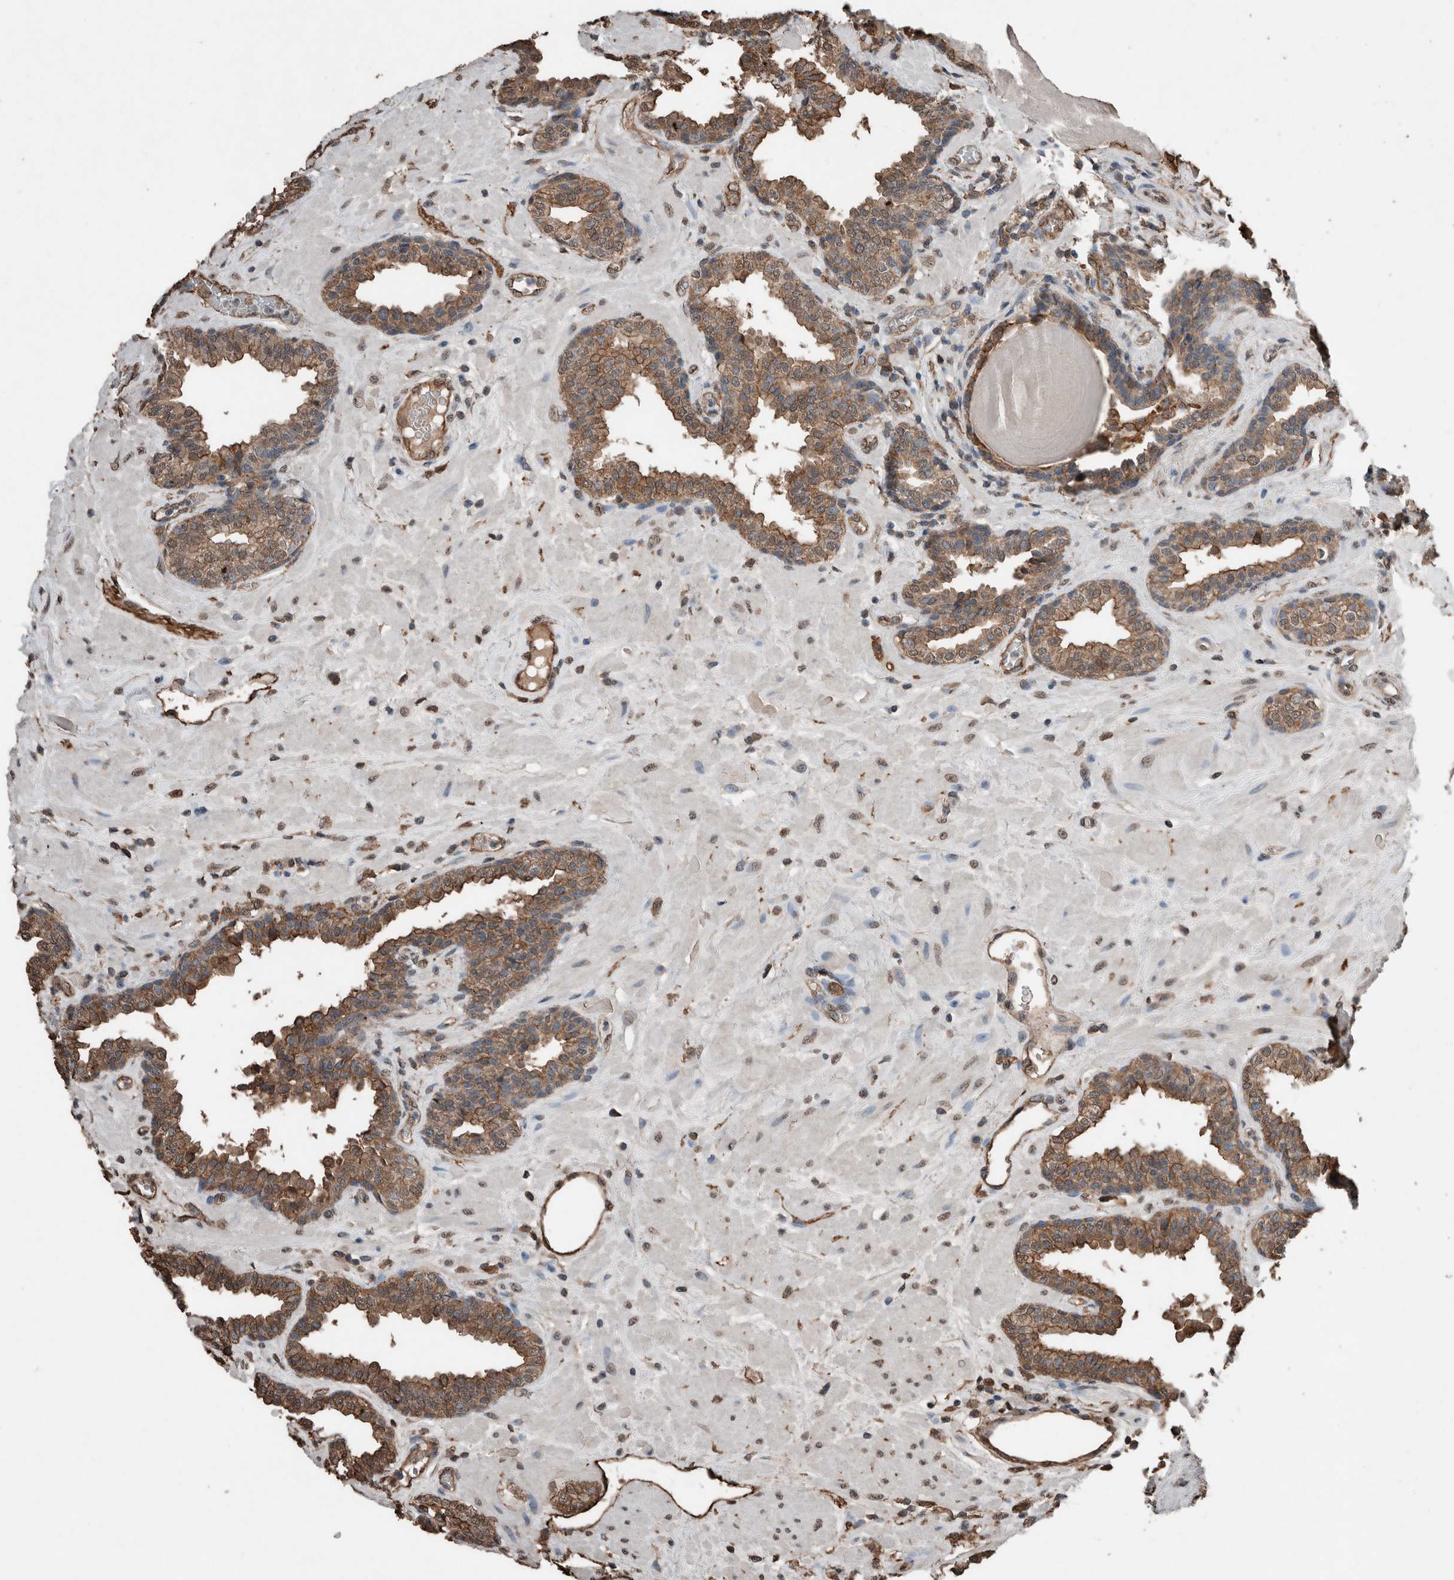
{"staining": {"intensity": "strong", "quantity": ">75%", "location": "cytoplasmic/membranous"}, "tissue": "prostate", "cell_type": "Glandular cells", "image_type": "normal", "snomed": [{"axis": "morphology", "description": "Normal tissue, NOS"}, {"axis": "topography", "description": "Prostate"}], "caption": "IHC histopathology image of normal prostate: human prostate stained using immunohistochemistry (IHC) reveals high levels of strong protein expression localized specifically in the cytoplasmic/membranous of glandular cells, appearing as a cytoplasmic/membranous brown color.", "gene": "S100A10", "patient": {"sex": "male", "age": 51}}